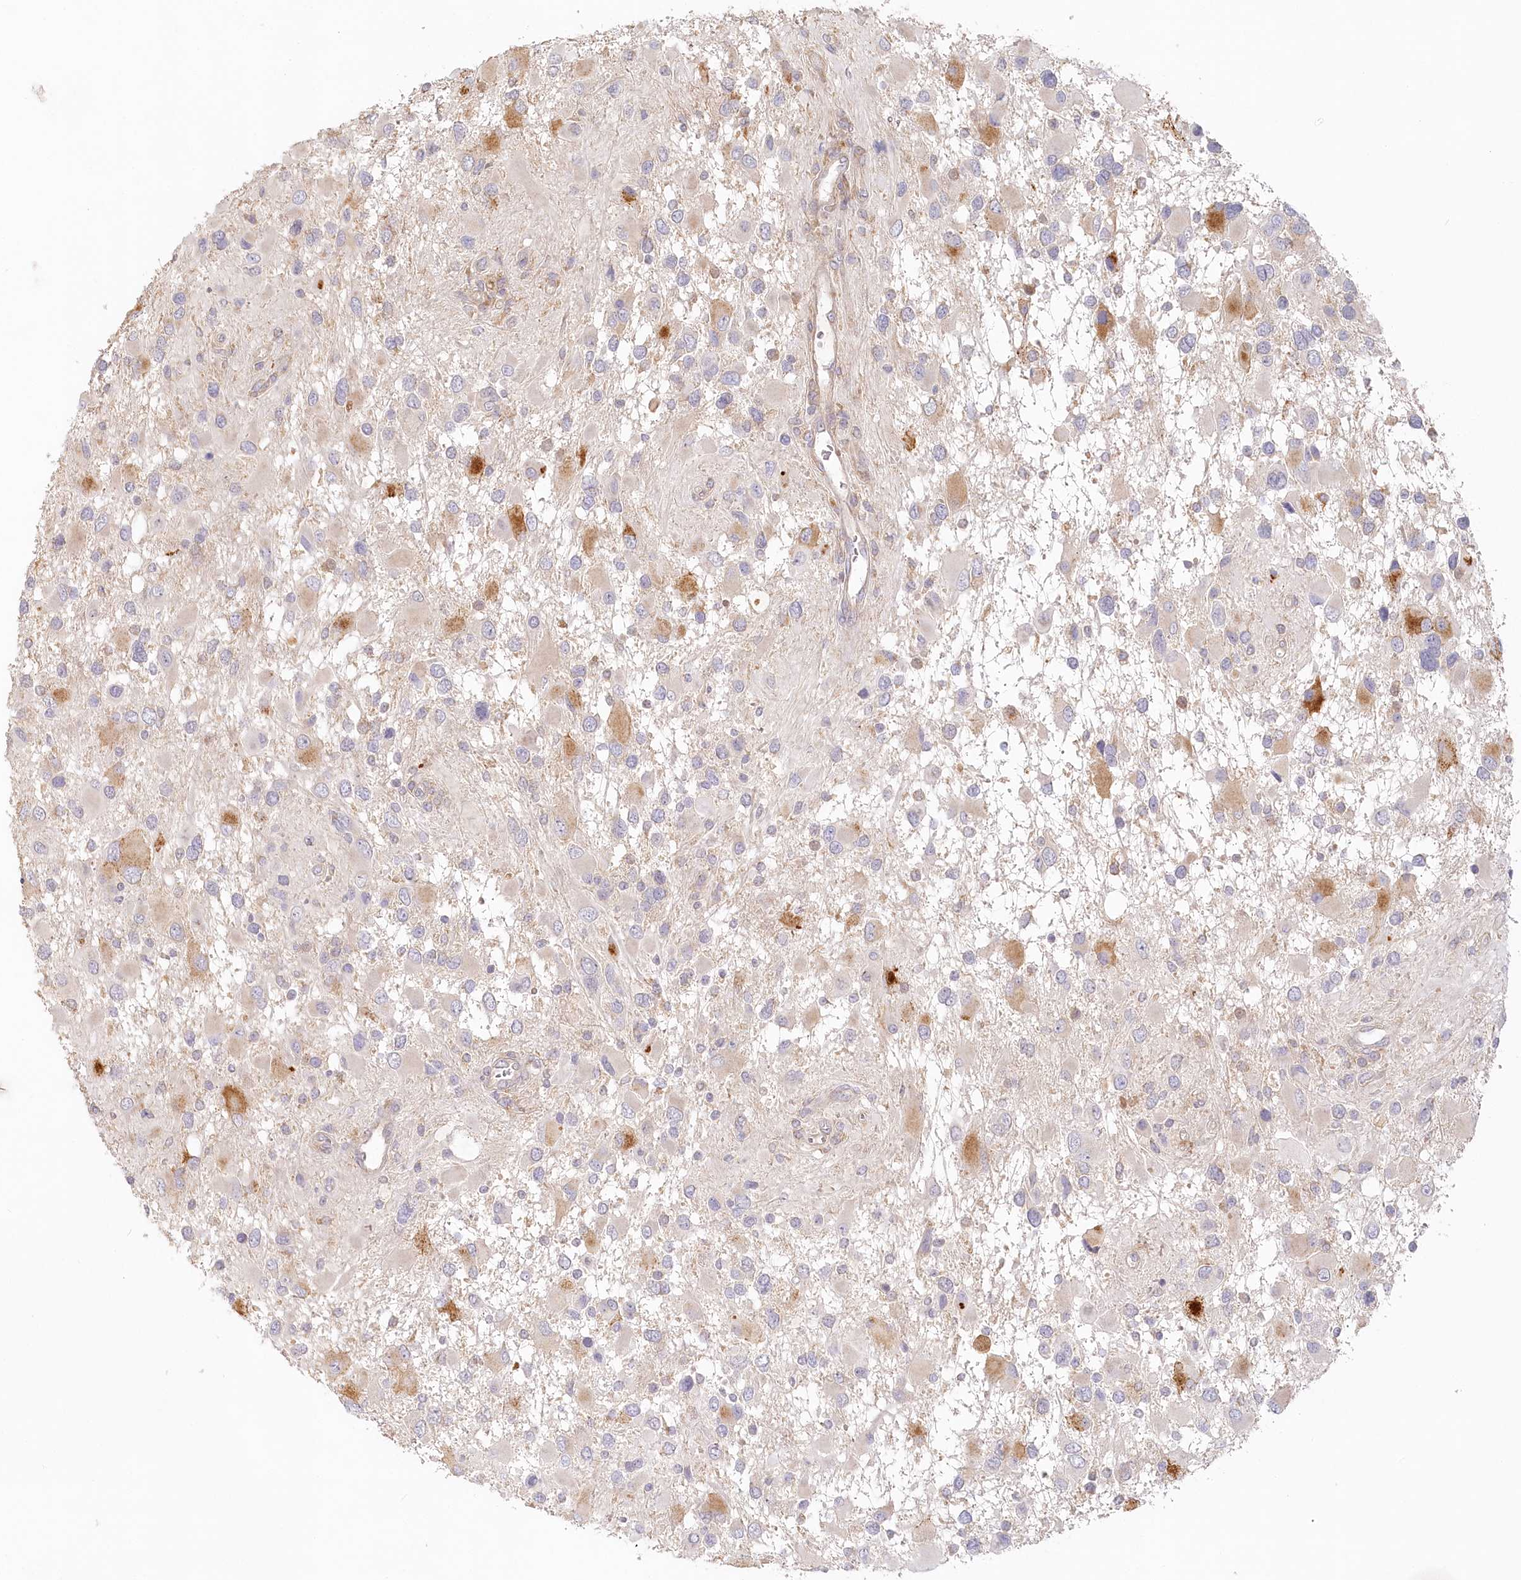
{"staining": {"intensity": "moderate", "quantity": "<25%", "location": "cytoplasmic/membranous"}, "tissue": "glioma", "cell_type": "Tumor cells", "image_type": "cancer", "snomed": [{"axis": "morphology", "description": "Glioma, malignant, High grade"}, {"axis": "topography", "description": "Brain"}], "caption": "Glioma was stained to show a protein in brown. There is low levels of moderate cytoplasmic/membranous staining in about <25% of tumor cells.", "gene": "VSIG1", "patient": {"sex": "male", "age": 53}}